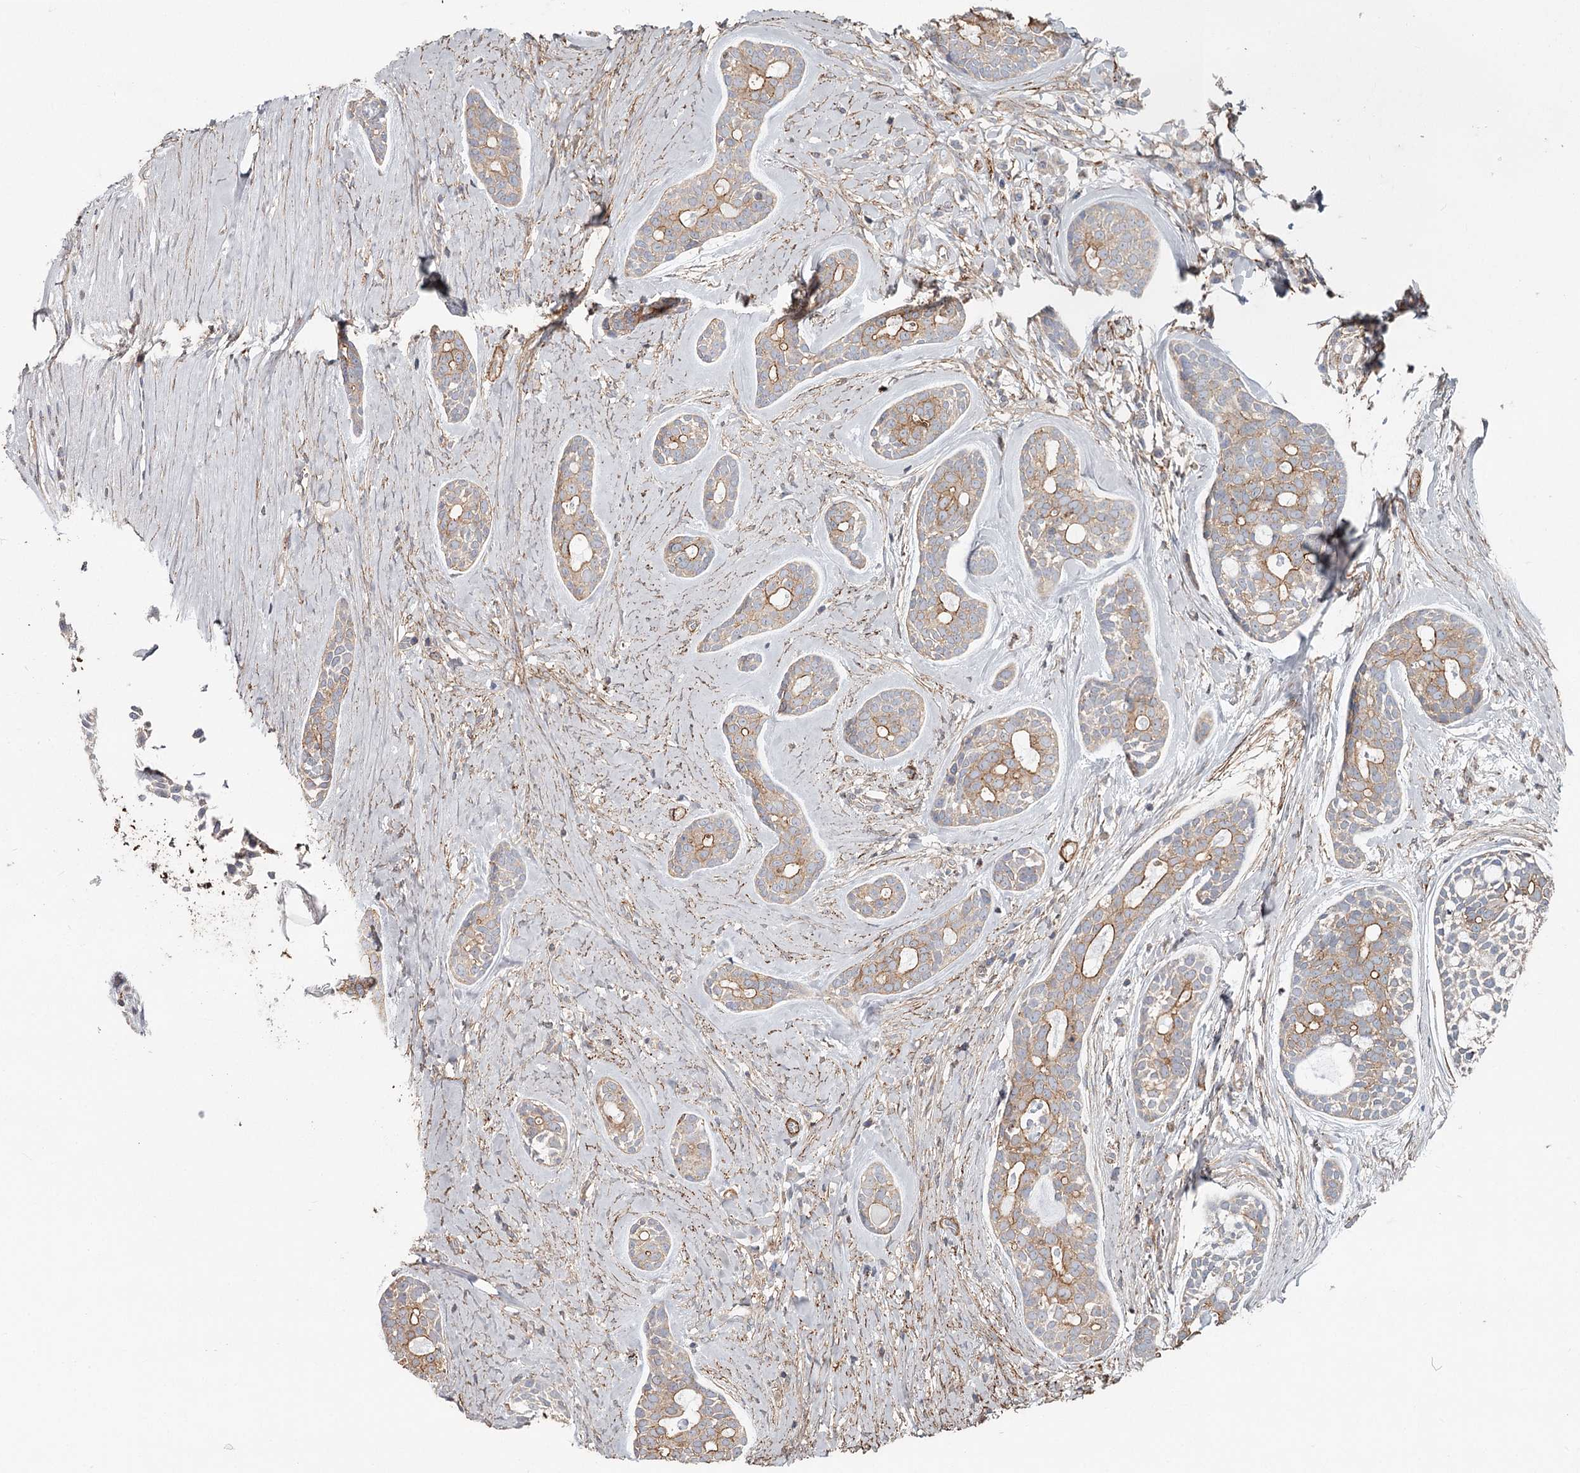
{"staining": {"intensity": "weak", "quantity": "25%-75%", "location": "cytoplasmic/membranous"}, "tissue": "head and neck cancer", "cell_type": "Tumor cells", "image_type": "cancer", "snomed": [{"axis": "morphology", "description": "Adenocarcinoma, NOS"}, {"axis": "topography", "description": "Subcutis"}, {"axis": "topography", "description": "Head-Neck"}], "caption": "Head and neck cancer stained for a protein (brown) shows weak cytoplasmic/membranous positive expression in about 25%-75% of tumor cells.", "gene": "DHRS9", "patient": {"sex": "female", "age": 73}}